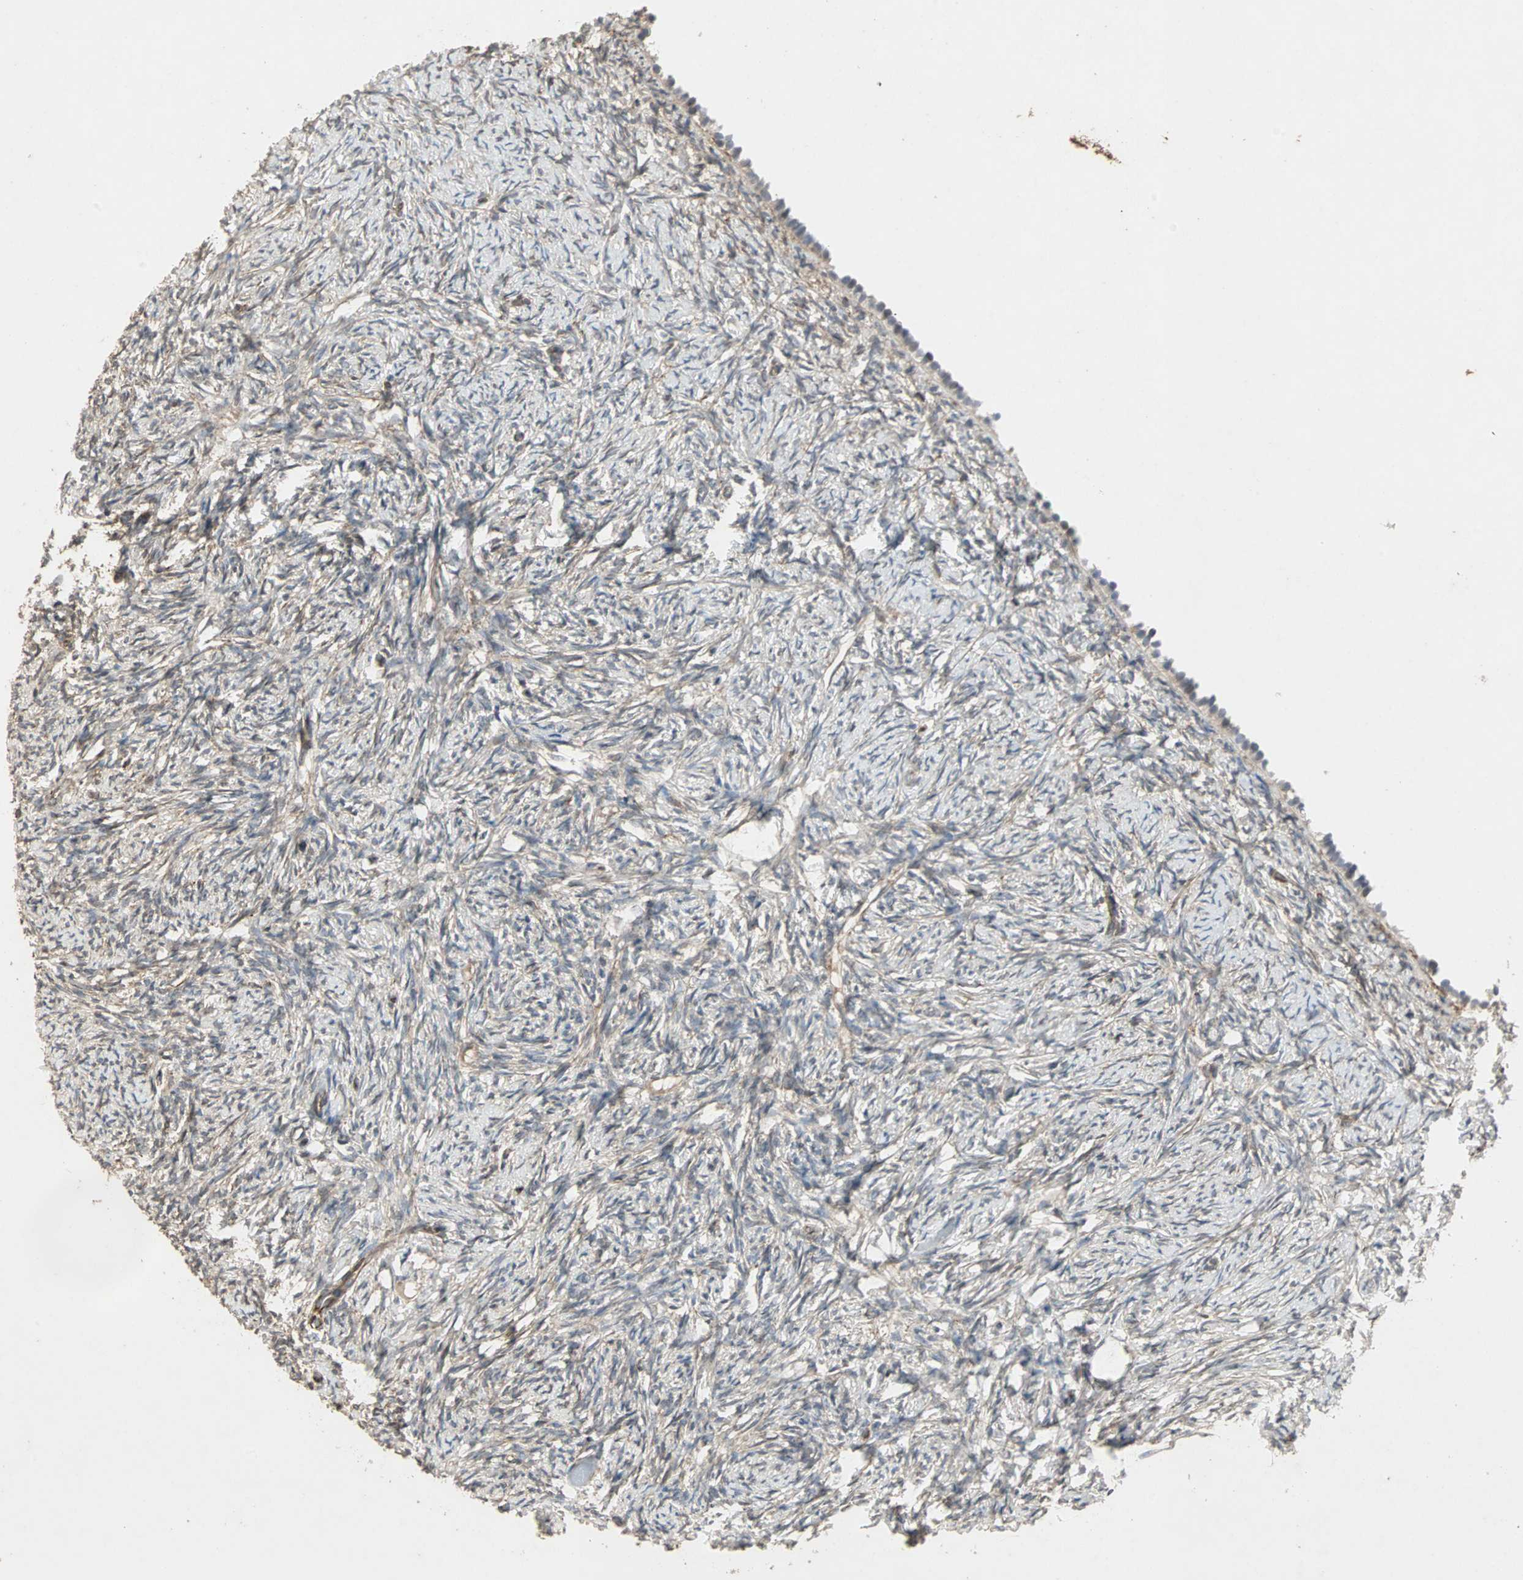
{"staining": {"intensity": "moderate", "quantity": "25%-75%", "location": "cytoplasmic/membranous"}, "tissue": "ovary", "cell_type": "Ovarian stroma cells", "image_type": "normal", "snomed": [{"axis": "morphology", "description": "Normal tissue, NOS"}, {"axis": "topography", "description": "Ovary"}], "caption": "Brown immunohistochemical staining in benign ovary shows moderate cytoplasmic/membranous staining in about 25%-75% of ovarian stroma cells. The staining is performed using DAB brown chromogen to label protein expression. The nuclei are counter-stained blue using hematoxylin.", "gene": "TRPV4", "patient": {"sex": "female", "age": 60}}